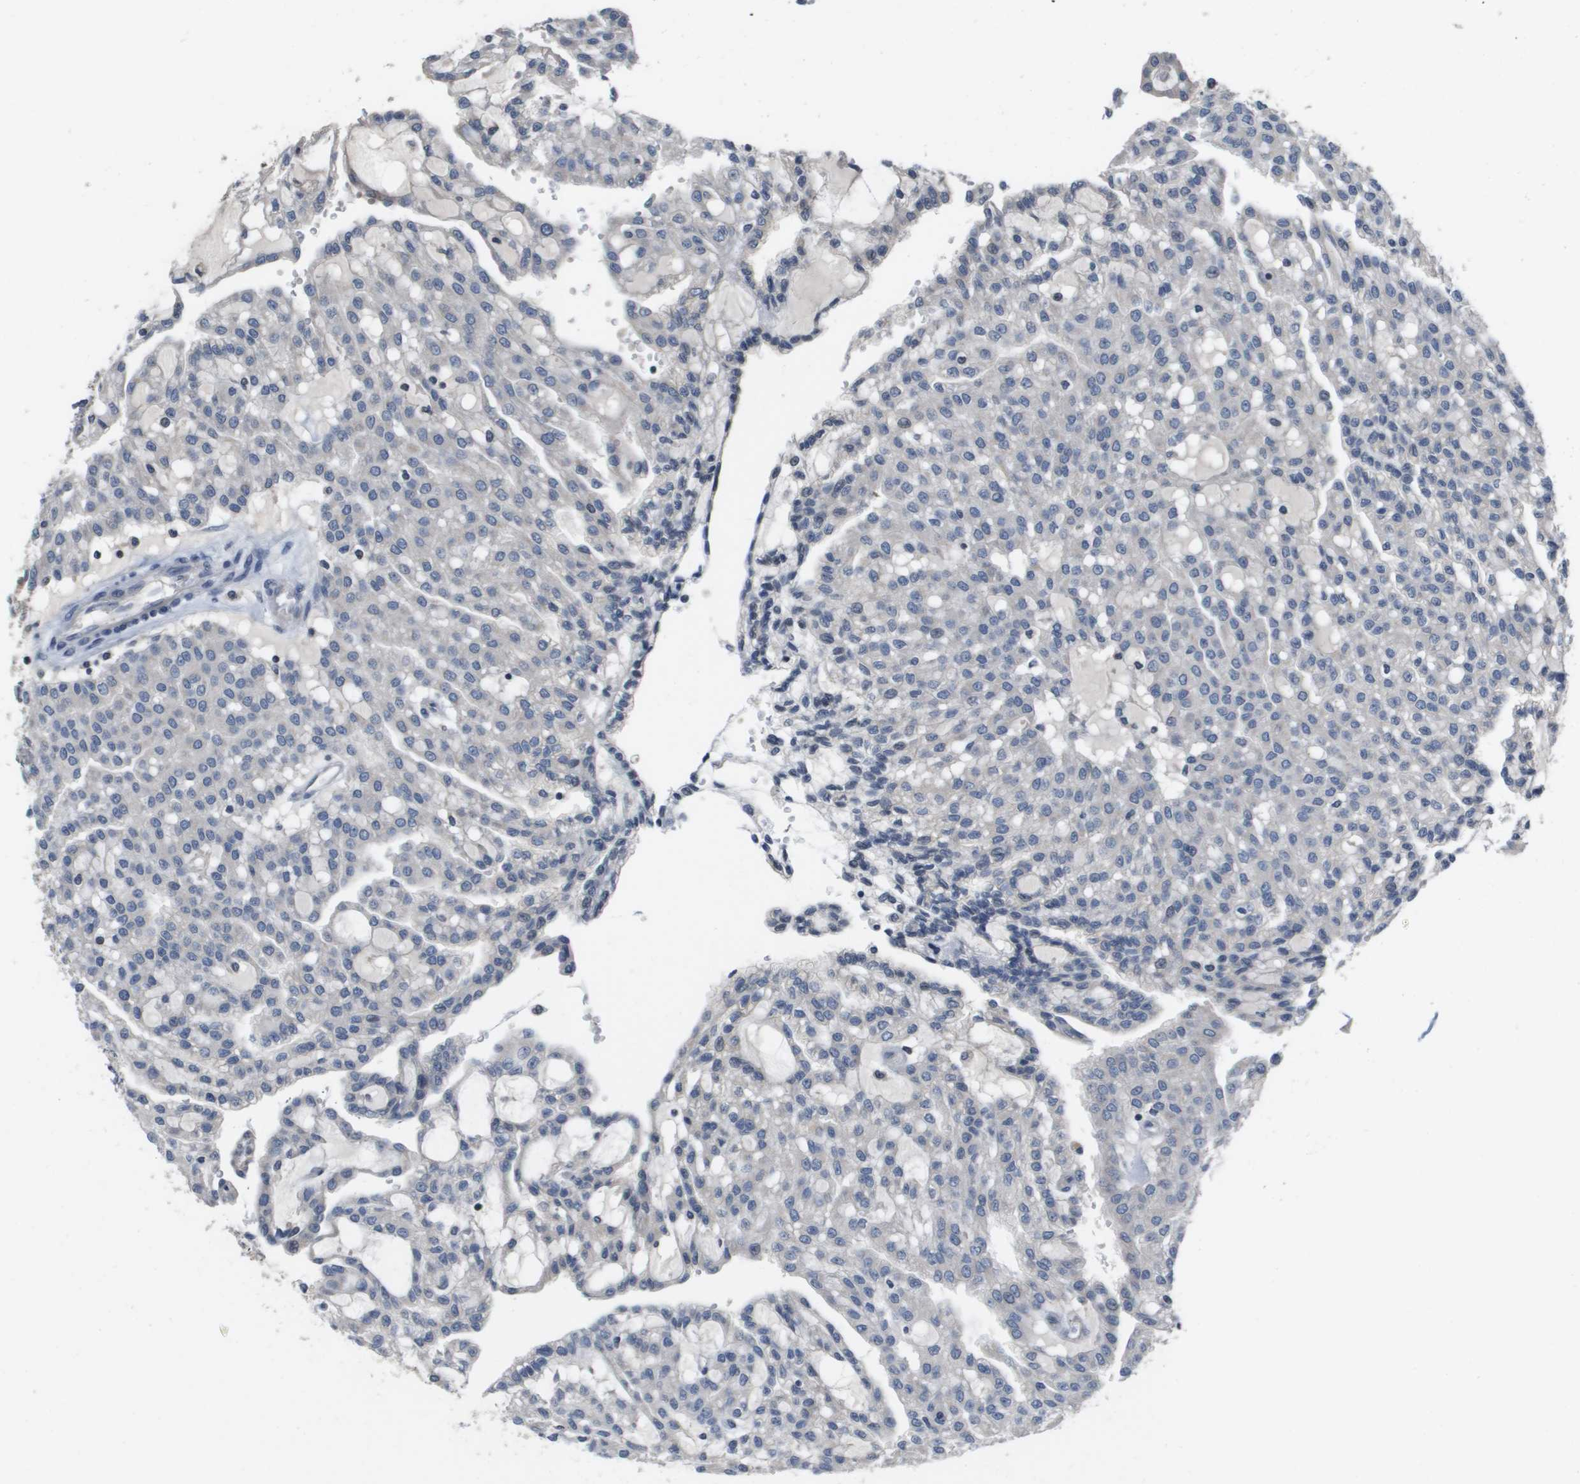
{"staining": {"intensity": "negative", "quantity": "none", "location": "none"}, "tissue": "renal cancer", "cell_type": "Tumor cells", "image_type": "cancer", "snomed": [{"axis": "morphology", "description": "Adenocarcinoma, NOS"}, {"axis": "topography", "description": "Kidney"}], "caption": "Immunohistochemical staining of adenocarcinoma (renal) demonstrates no significant staining in tumor cells.", "gene": "CAPN11", "patient": {"sex": "male", "age": 63}}